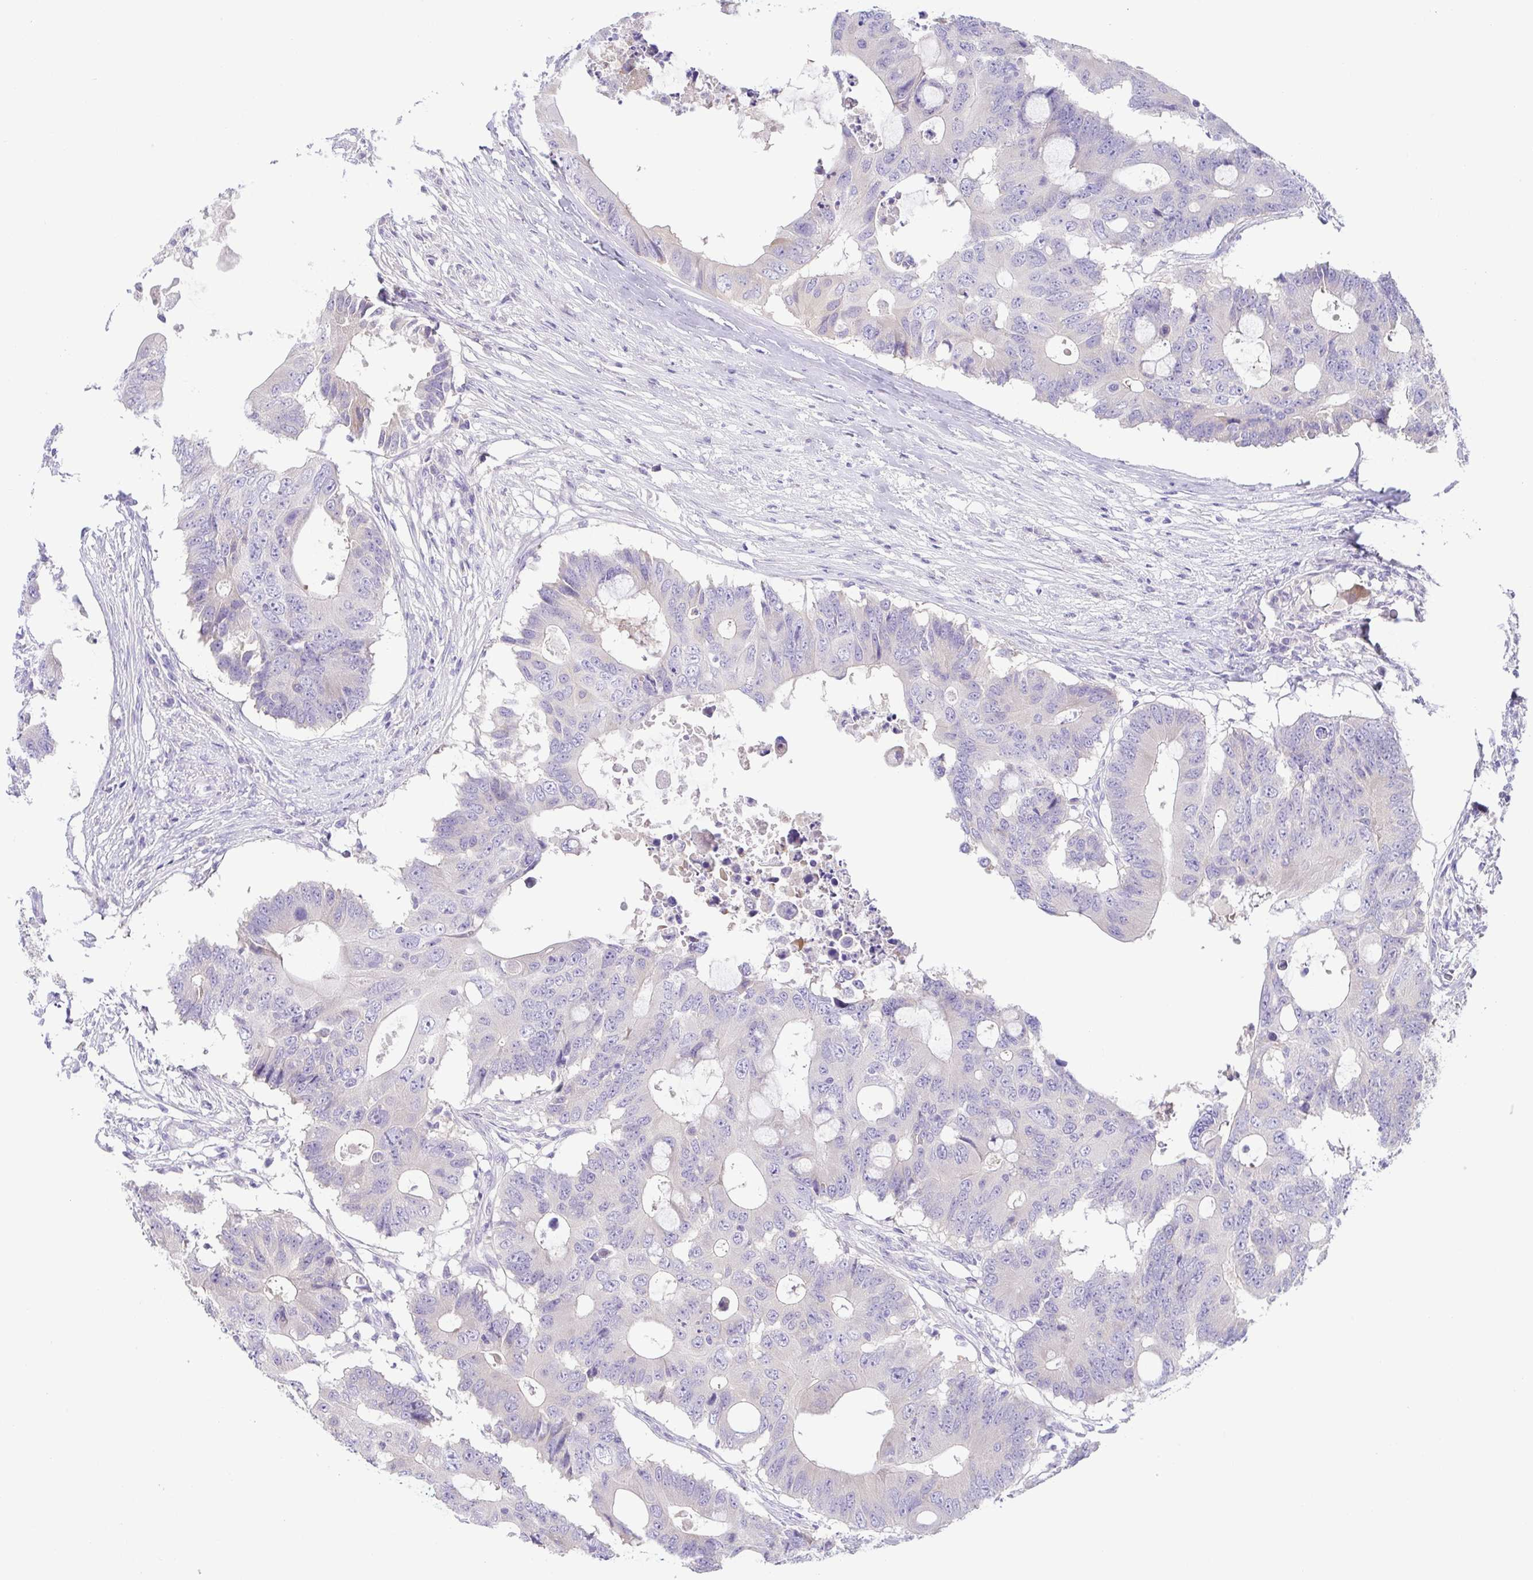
{"staining": {"intensity": "negative", "quantity": "none", "location": "none"}, "tissue": "colorectal cancer", "cell_type": "Tumor cells", "image_type": "cancer", "snomed": [{"axis": "morphology", "description": "Adenocarcinoma, NOS"}, {"axis": "topography", "description": "Colon"}], "caption": "Immunohistochemistry (IHC) micrograph of colorectal adenocarcinoma stained for a protein (brown), which reveals no staining in tumor cells.", "gene": "A1BG", "patient": {"sex": "male", "age": 71}}